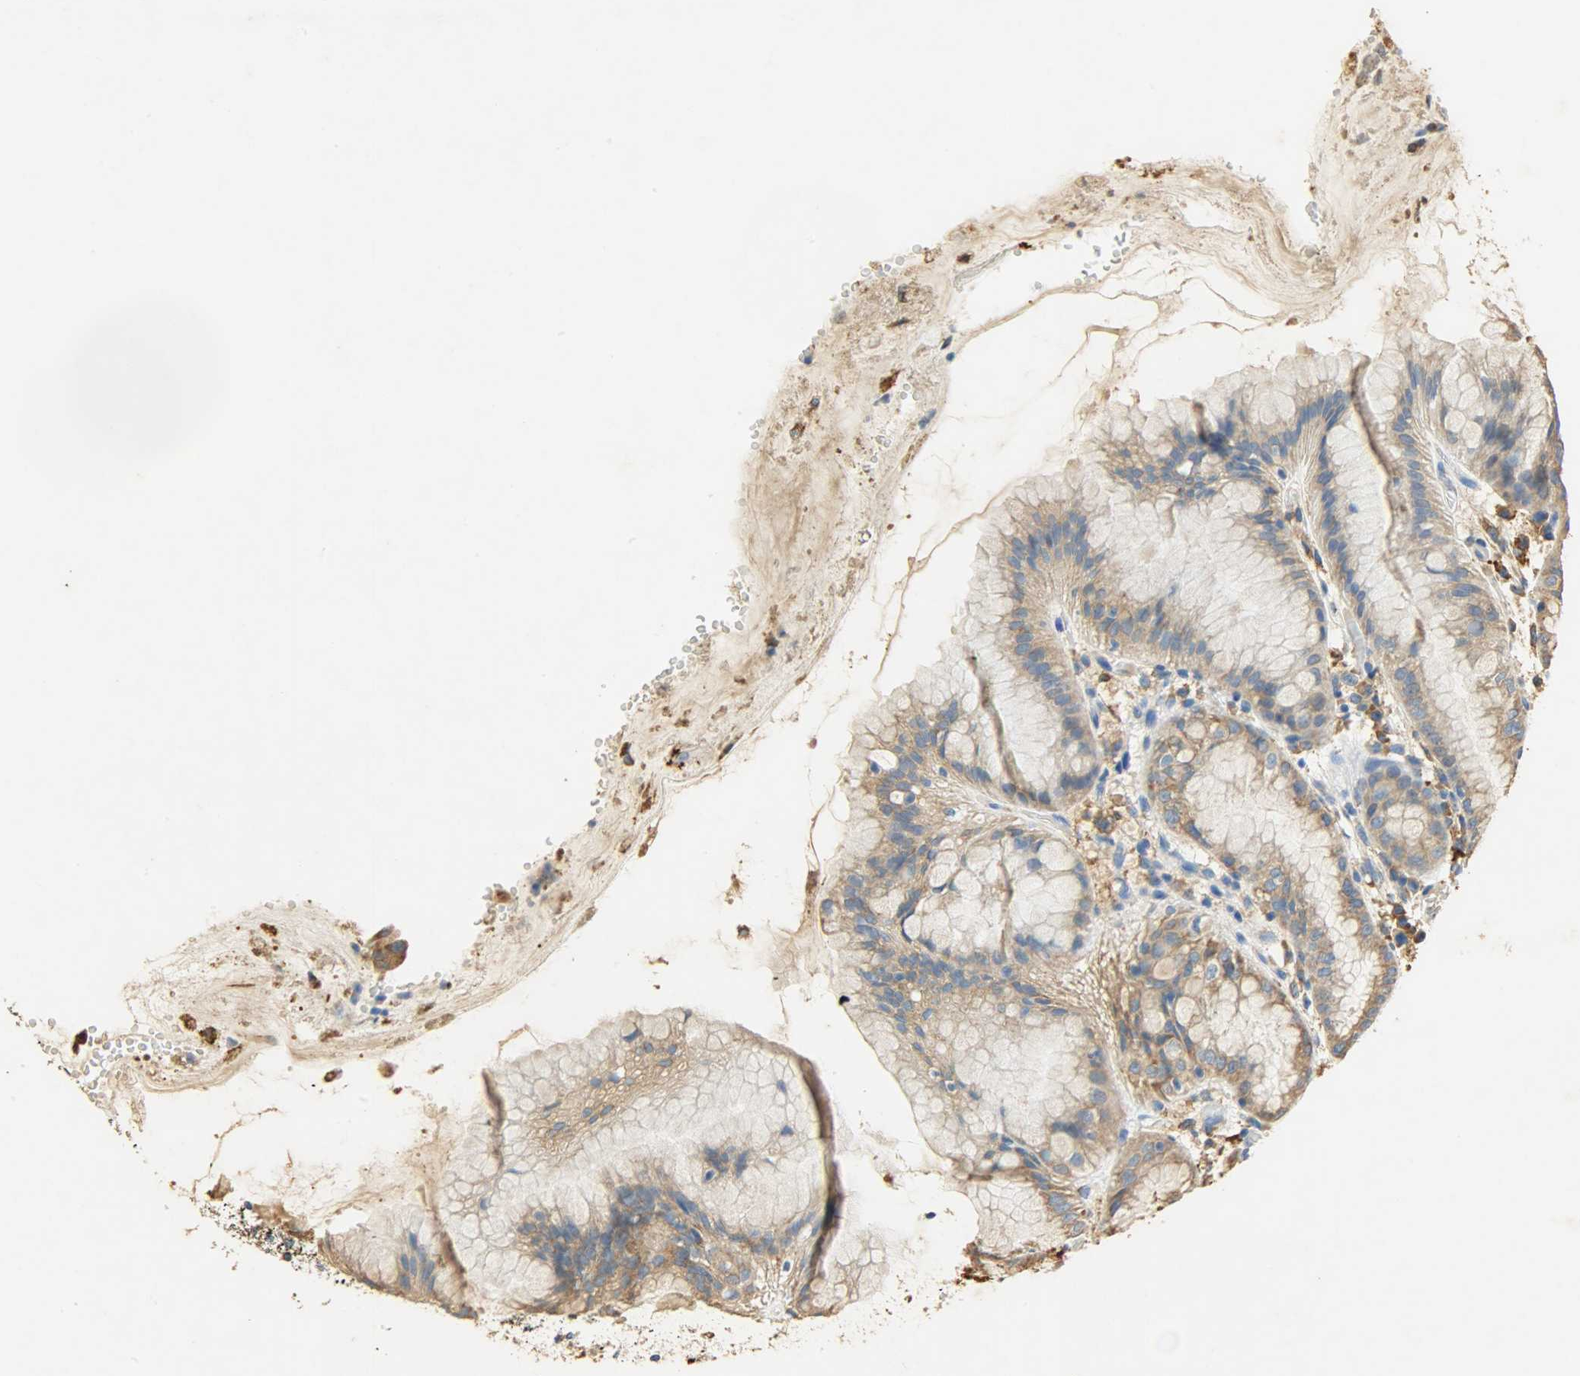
{"staining": {"intensity": "moderate", "quantity": ">75%", "location": "cytoplasmic/membranous"}, "tissue": "stomach", "cell_type": "Glandular cells", "image_type": "normal", "snomed": [{"axis": "morphology", "description": "Normal tissue, NOS"}, {"axis": "topography", "description": "Stomach"}, {"axis": "topography", "description": "Stomach, lower"}], "caption": "Approximately >75% of glandular cells in benign stomach exhibit moderate cytoplasmic/membranous protein positivity as visualized by brown immunohistochemical staining.", "gene": "HSPA5", "patient": {"sex": "female", "age": 75}}